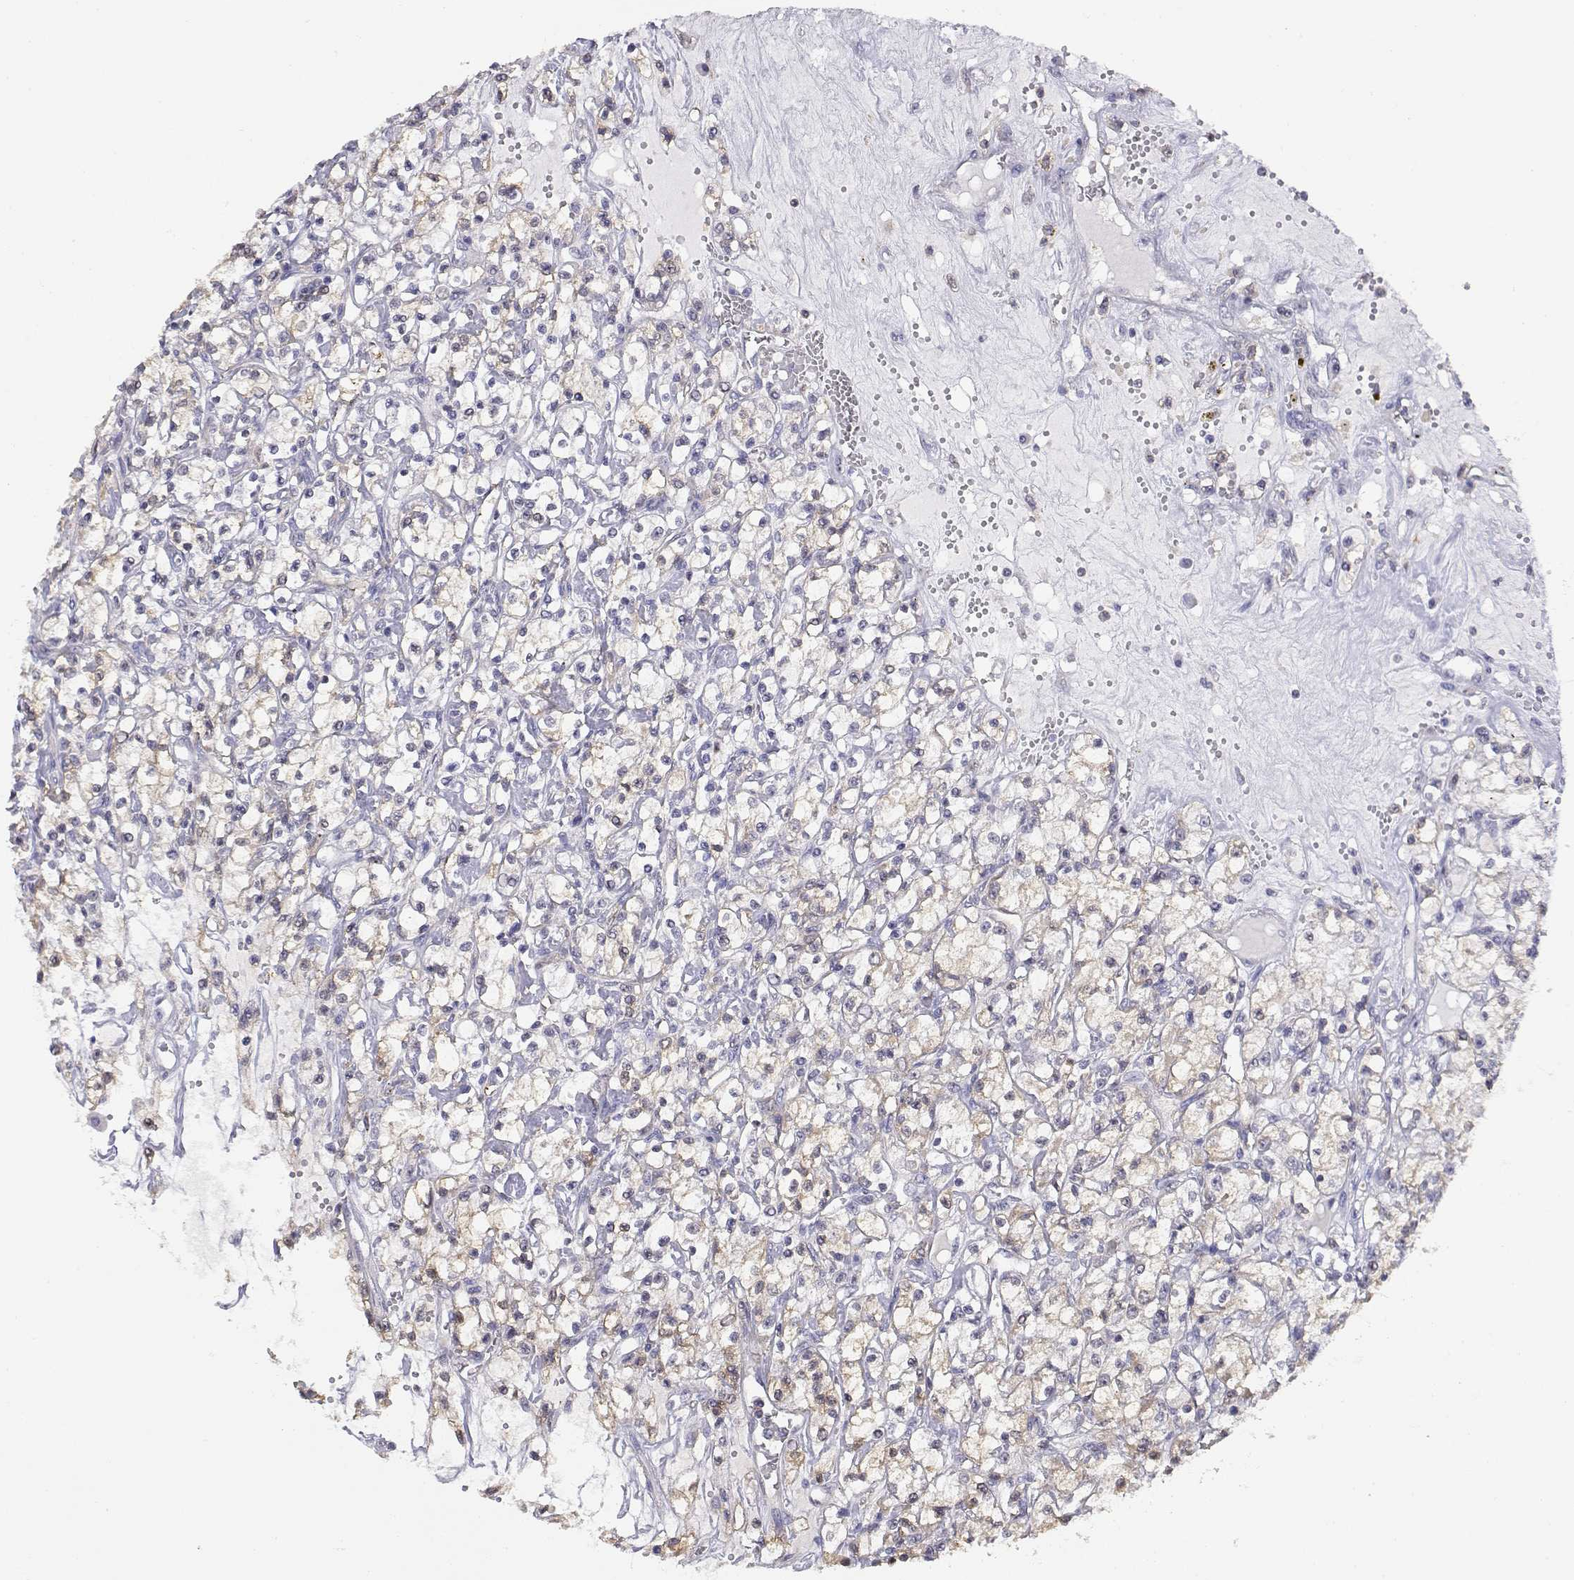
{"staining": {"intensity": "weak", "quantity": "<25%", "location": "cytoplasmic/membranous"}, "tissue": "renal cancer", "cell_type": "Tumor cells", "image_type": "cancer", "snomed": [{"axis": "morphology", "description": "Adenocarcinoma, NOS"}, {"axis": "topography", "description": "Kidney"}], "caption": "Tumor cells show no significant protein expression in renal cancer (adenocarcinoma). (DAB (3,3'-diaminobenzidine) immunohistochemistry (IHC) with hematoxylin counter stain).", "gene": "ADA", "patient": {"sex": "female", "age": 59}}